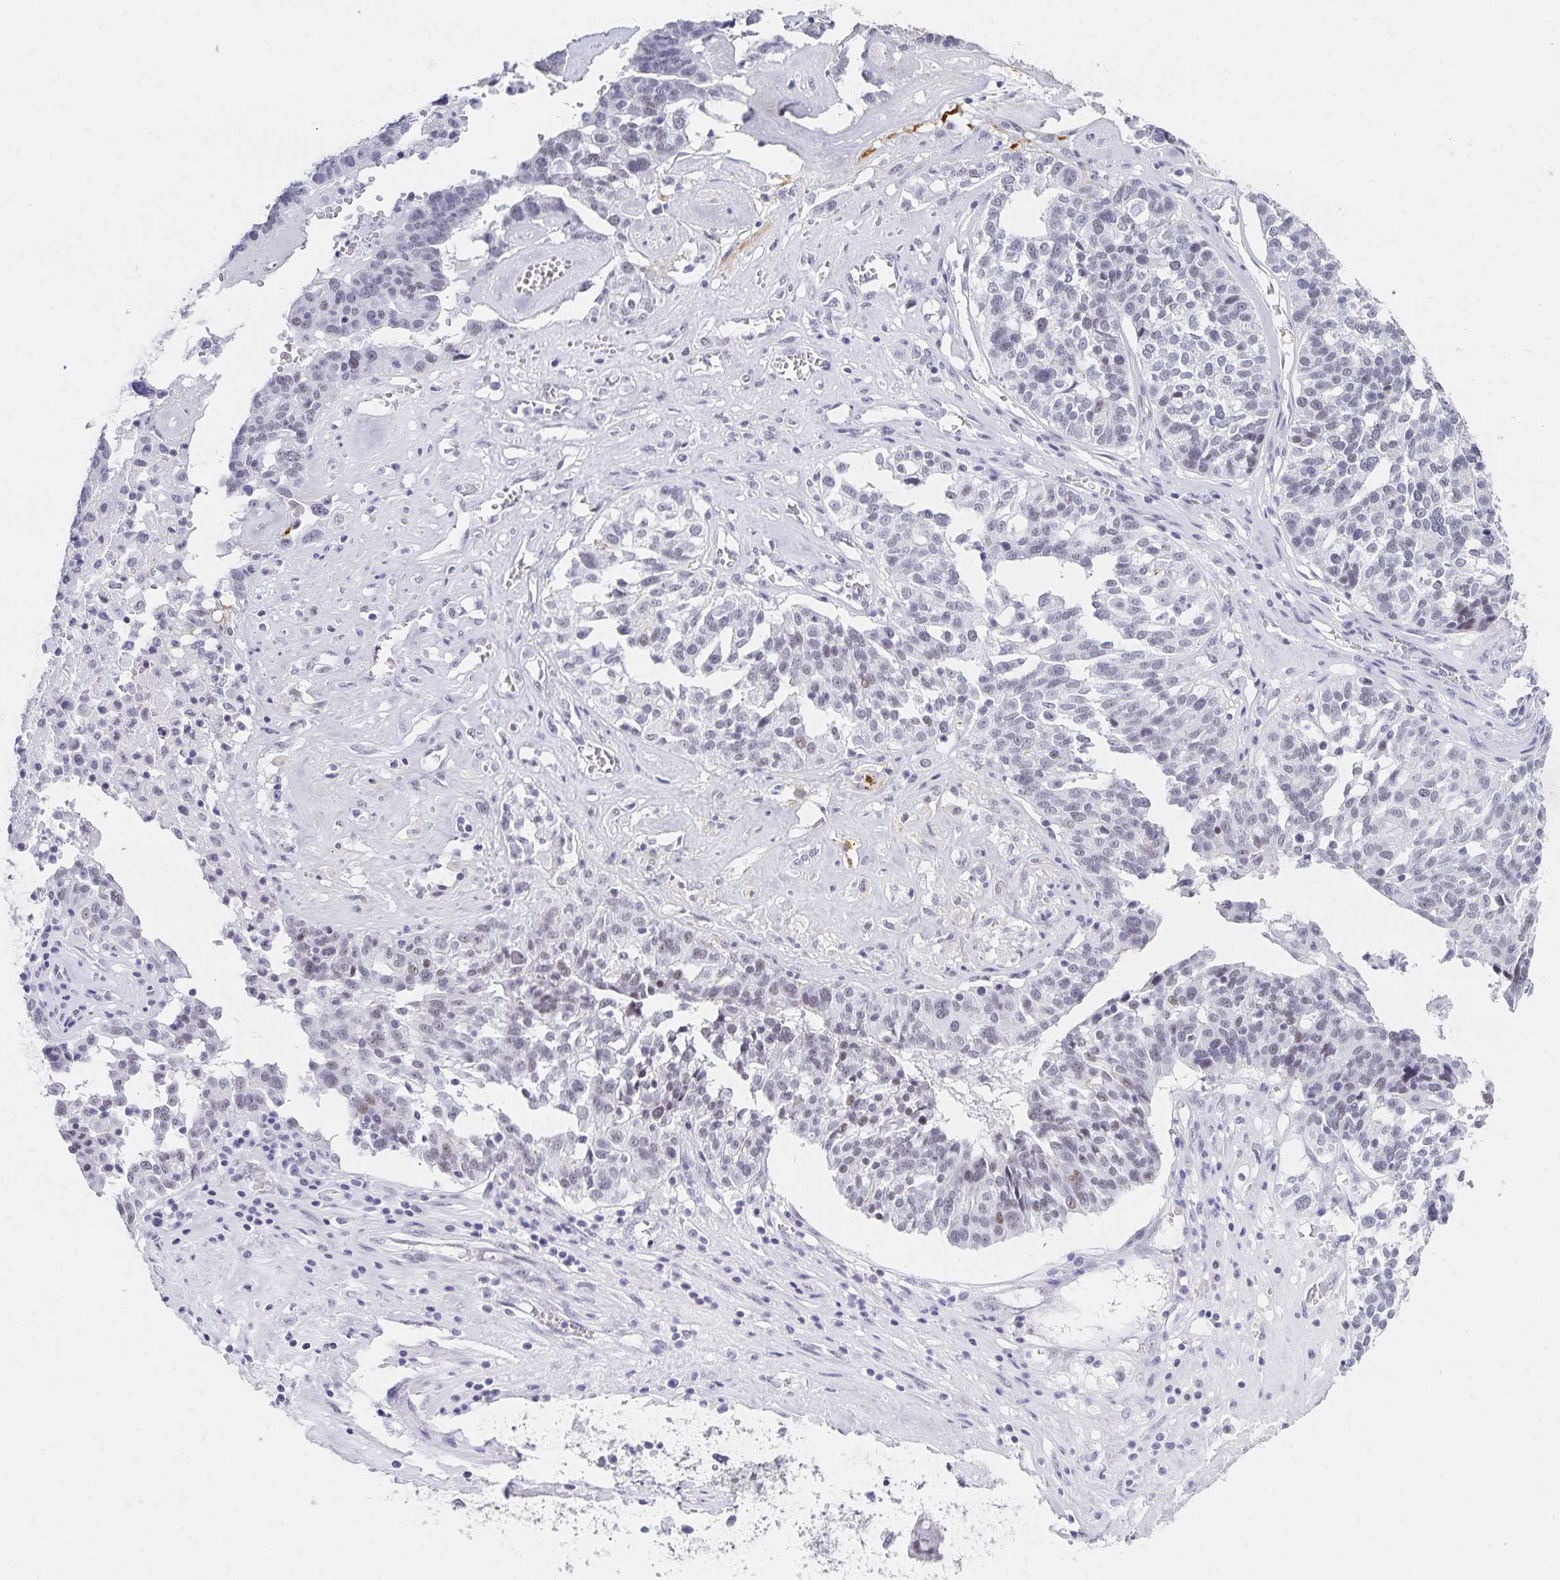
{"staining": {"intensity": "negative", "quantity": "none", "location": "none"}, "tissue": "ovarian cancer", "cell_type": "Tumor cells", "image_type": "cancer", "snomed": [{"axis": "morphology", "description": "Cystadenocarcinoma, serous, NOS"}, {"axis": "topography", "description": "Ovary"}], "caption": "Protein analysis of serous cystadenocarcinoma (ovarian) reveals no significant positivity in tumor cells.", "gene": "C20orf85", "patient": {"sex": "female", "age": 59}}